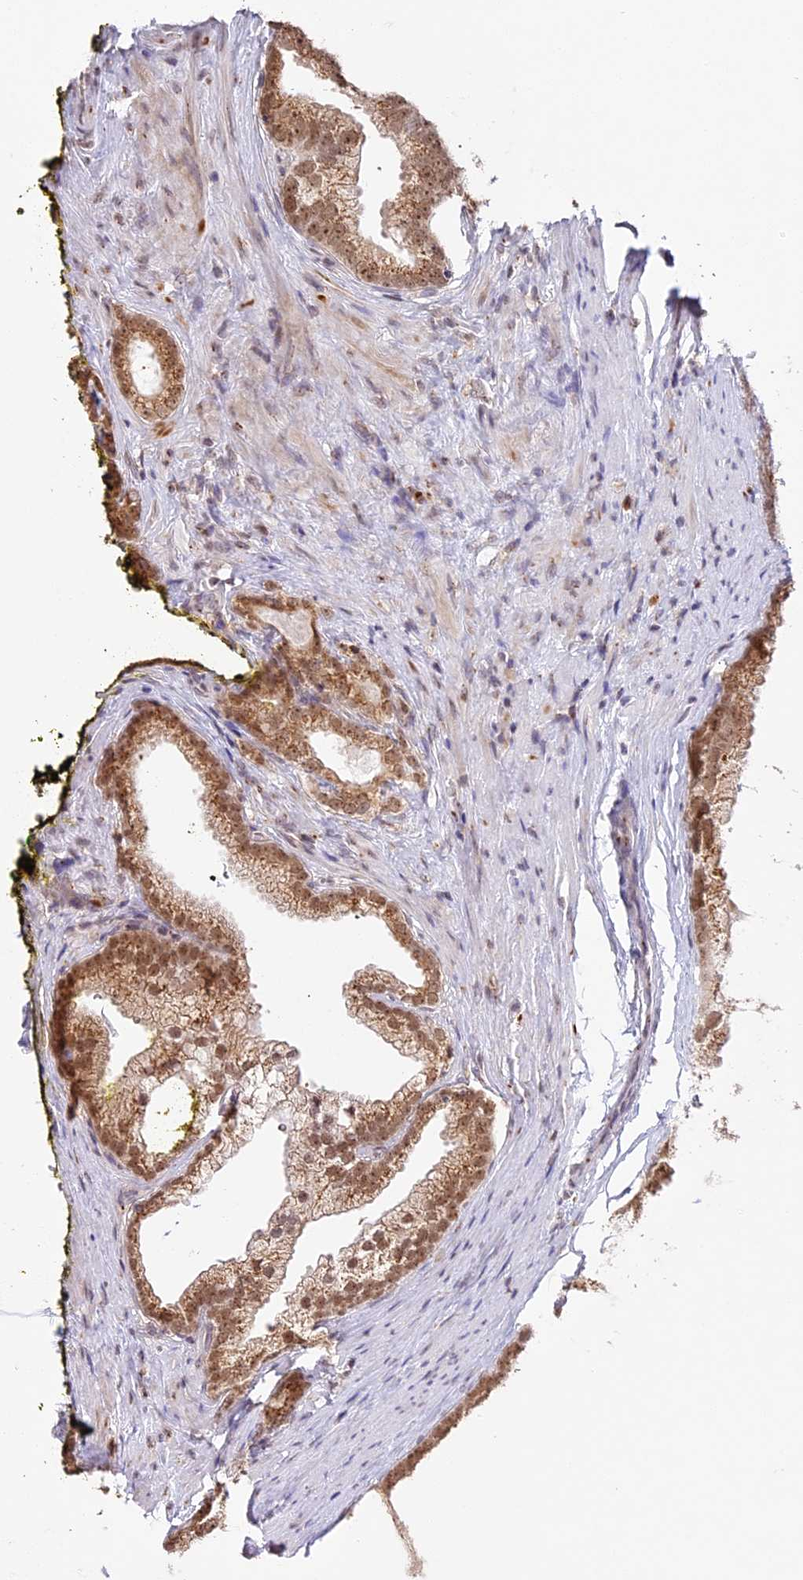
{"staining": {"intensity": "moderate", "quantity": ">75%", "location": "cytoplasmic/membranous,nuclear"}, "tissue": "prostate cancer", "cell_type": "Tumor cells", "image_type": "cancer", "snomed": [{"axis": "morphology", "description": "Adenocarcinoma, Low grade"}, {"axis": "topography", "description": "Prostate"}], "caption": "Adenocarcinoma (low-grade) (prostate) stained for a protein (brown) reveals moderate cytoplasmic/membranous and nuclear positive staining in approximately >75% of tumor cells.", "gene": "HEATR5B", "patient": {"sex": "male", "age": 71}}